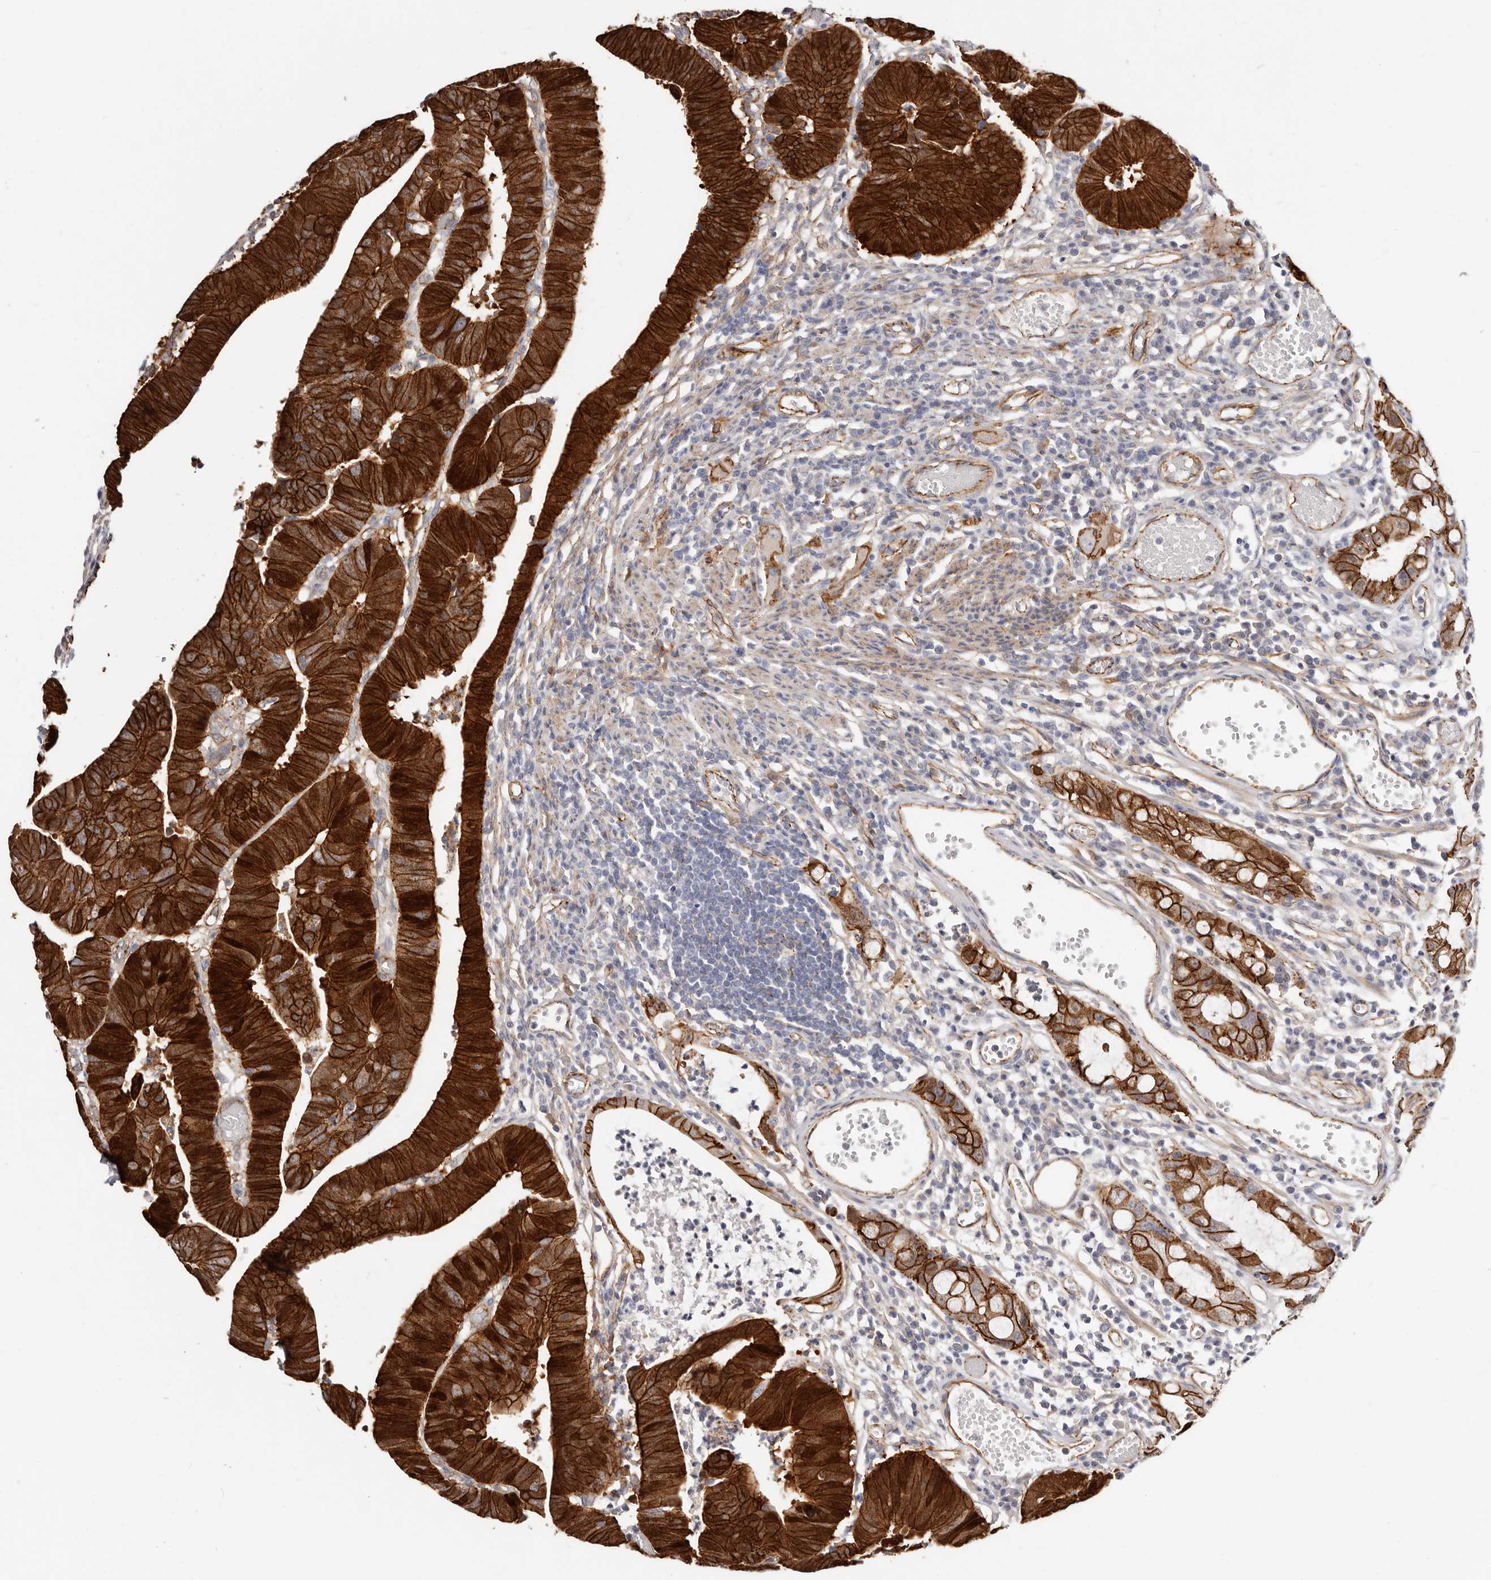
{"staining": {"intensity": "strong", "quantity": ">75%", "location": "cytoplasmic/membranous"}, "tissue": "colorectal cancer", "cell_type": "Tumor cells", "image_type": "cancer", "snomed": [{"axis": "morphology", "description": "Adenocarcinoma, NOS"}, {"axis": "topography", "description": "Rectum"}], "caption": "Human colorectal cancer (adenocarcinoma) stained with a protein marker reveals strong staining in tumor cells.", "gene": "CTNNB1", "patient": {"sex": "female", "age": 65}}